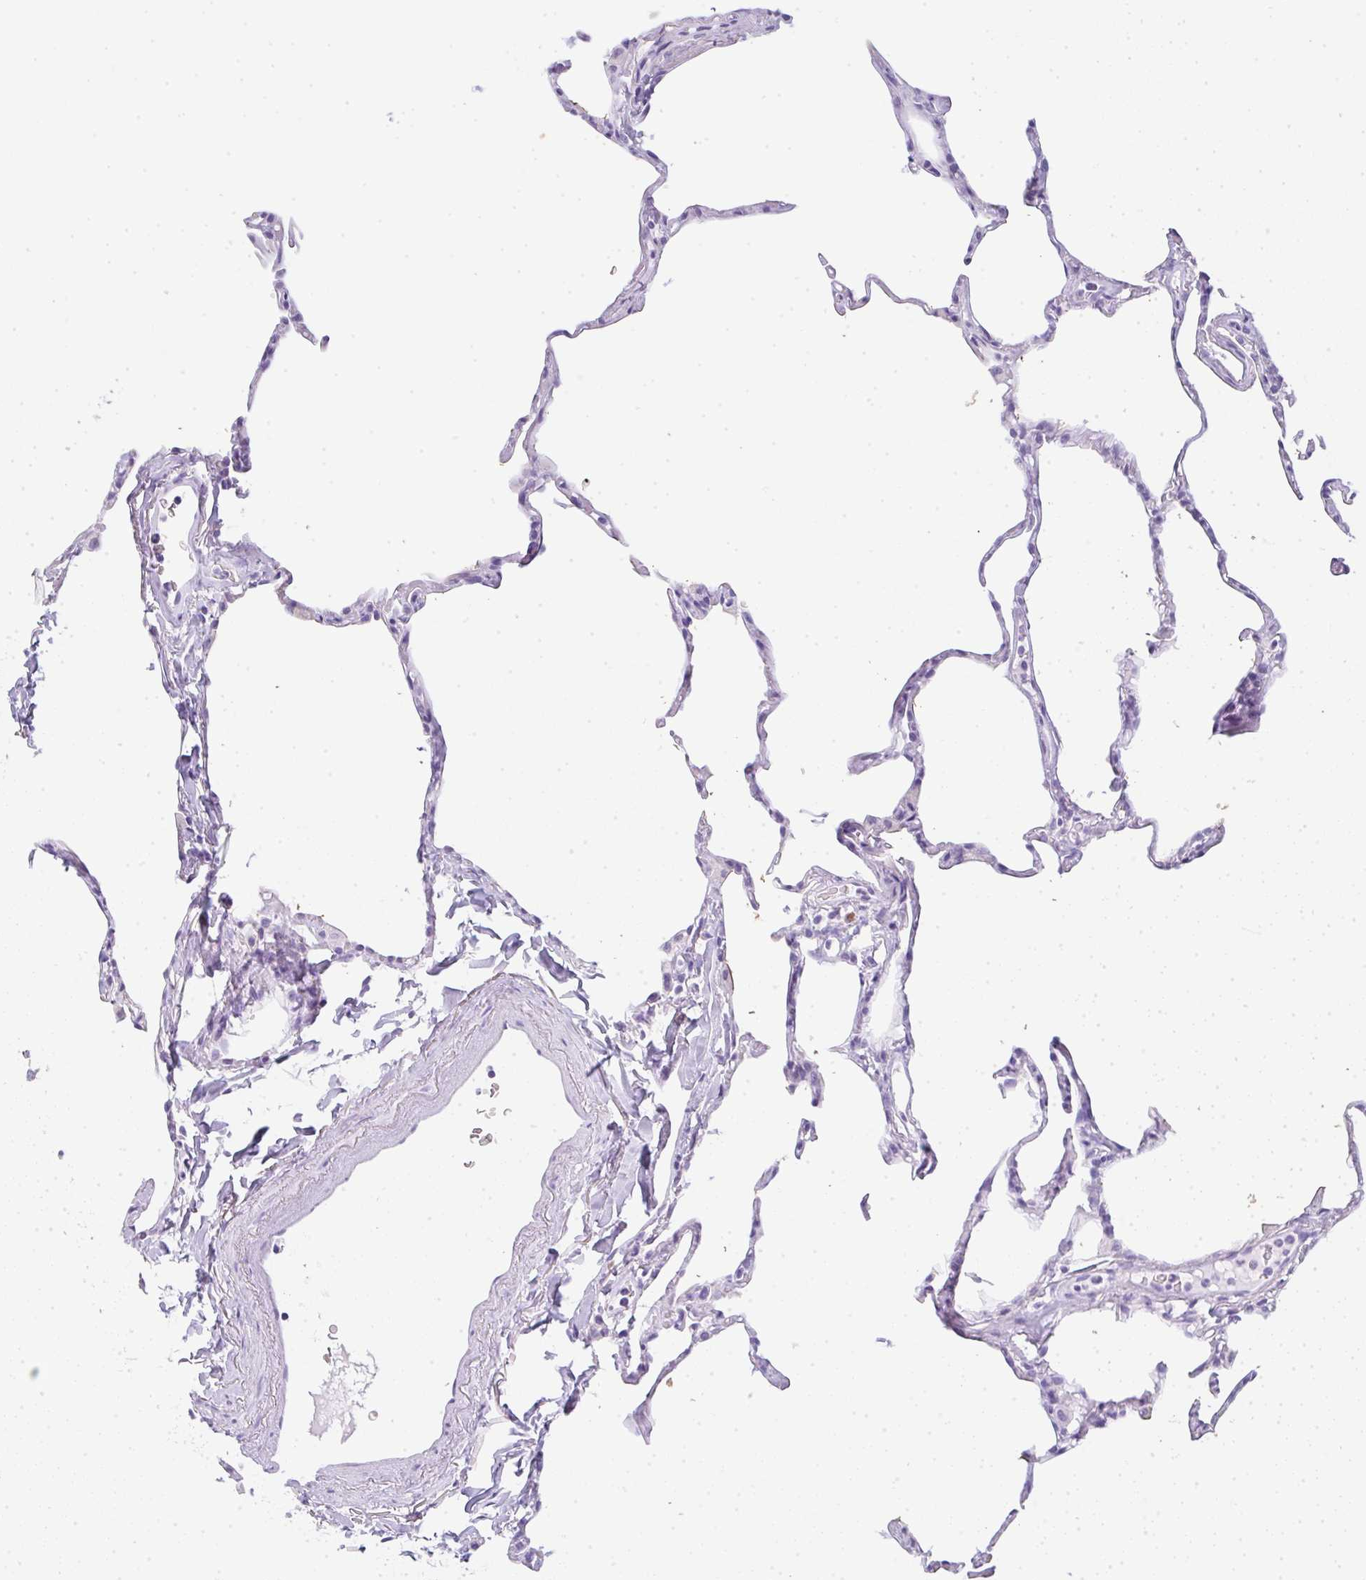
{"staining": {"intensity": "negative", "quantity": "none", "location": "none"}, "tissue": "lung", "cell_type": "Alveolar cells", "image_type": "normal", "snomed": [{"axis": "morphology", "description": "Normal tissue, NOS"}, {"axis": "topography", "description": "Lung"}], "caption": "Immunohistochemistry (IHC) of unremarkable lung reveals no staining in alveolar cells.", "gene": "LPAR4", "patient": {"sex": "male", "age": 65}}